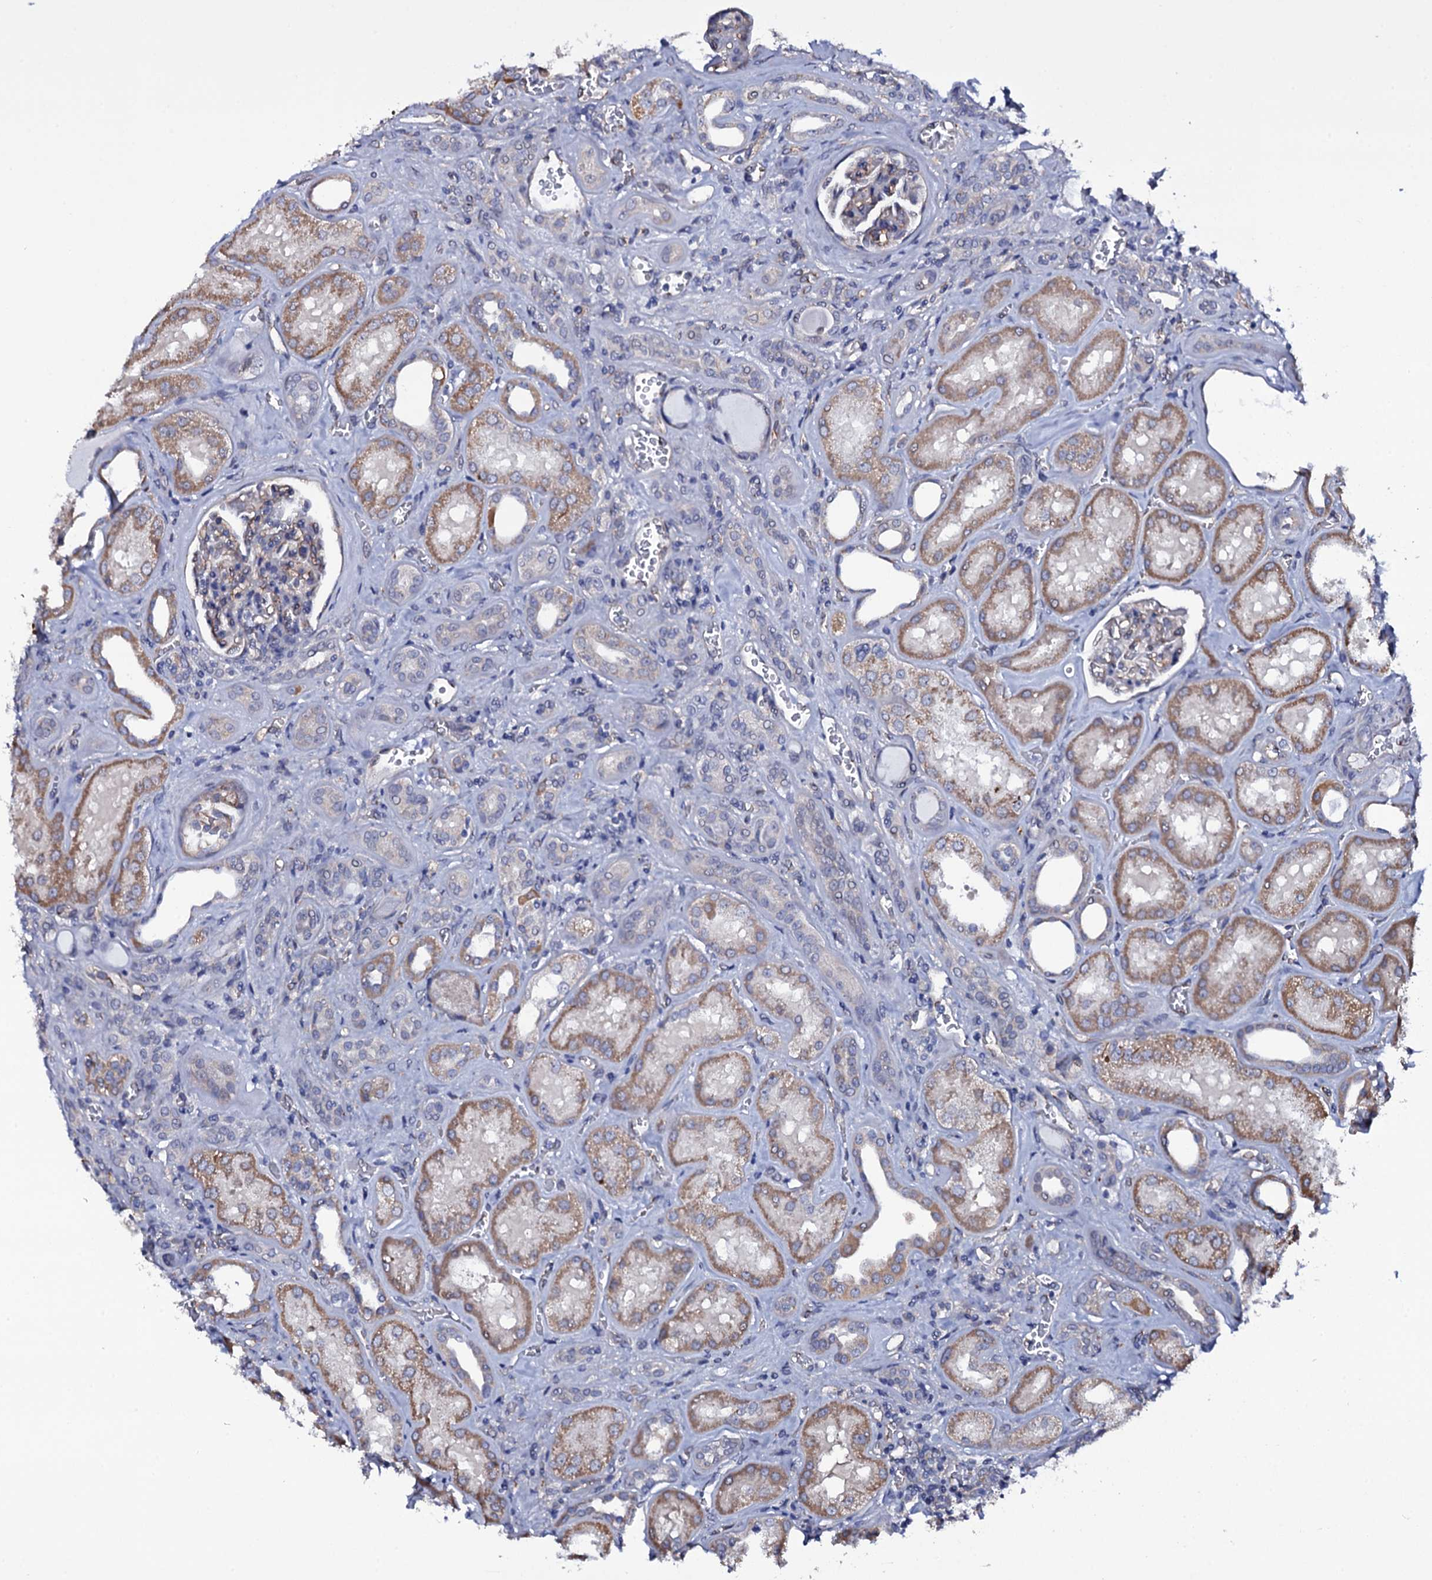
{"staining": {"intensity": "negative", "quantity": "none", "location": "none"}, "tissue": "kidney", "cell_type": "Cells in glomeruli", "image_type": "normal", "snomed": [{"axis": "morphology", "description": "Normal tissue, NOS"}, {"axis": "morphology", "description": "Adenocarcinoma, NOS"}, {"axis": "topography", "description": "Kidney"}], "caption": "Normal kidney was stained to show a protein in brown. There is no significant positivity in cells in glomeruli.", "gene": "GAREM1", "patient": {"sex": "female", "age": 68}}